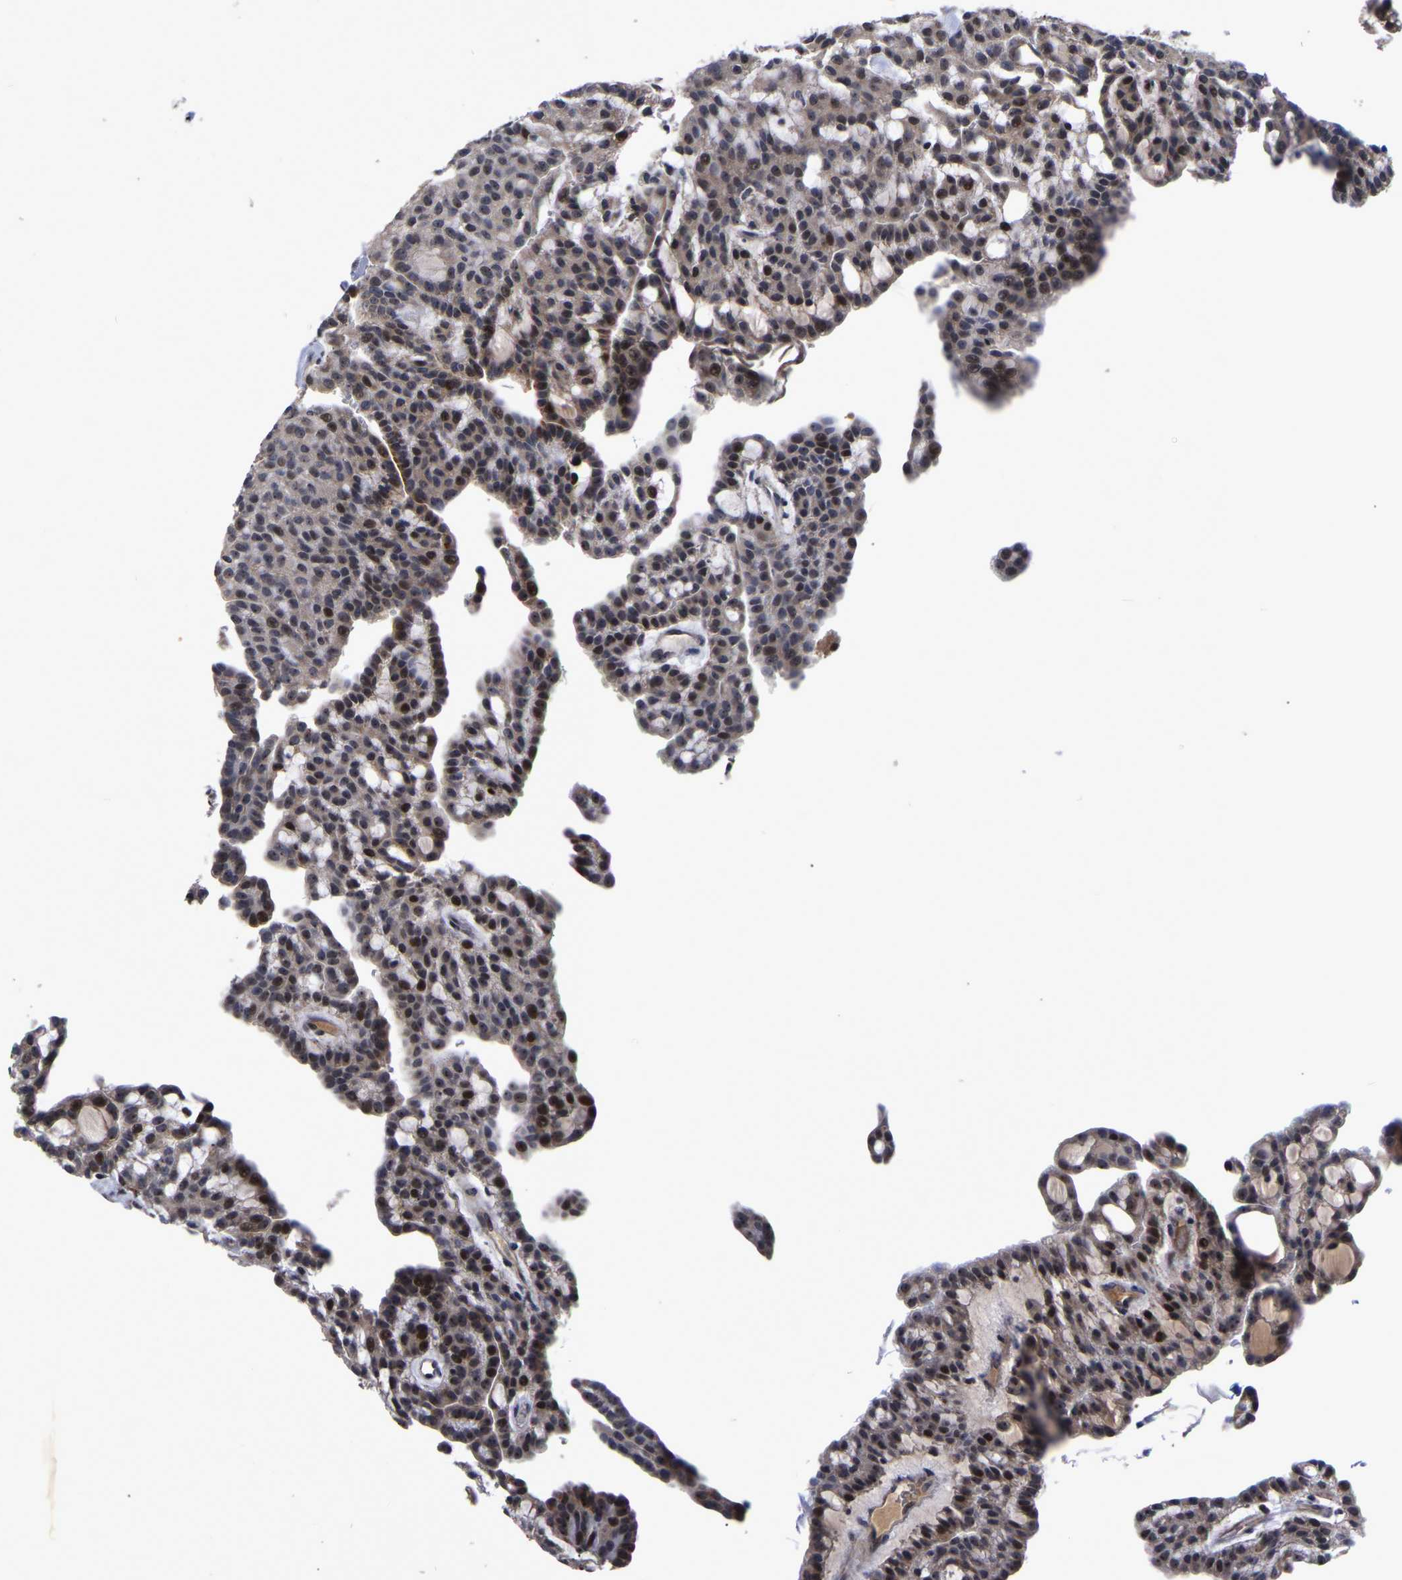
{"staining": {"intensity": "strong", "quantity": "<25%", "location": "nuclear"}, "tissue": "renal cancer", "cell_type": "Tumor cells", "image_type": "cancer", "snomed": [{"axis": "morphology", "description": "Adenocarcinoma, NOS"}, {"axis": "topography", "description": "Kidney"}], "caption": "Strong nuclear staining is identified in about <25% of tumor cells in adenocarcinoma (renal).", "gene": "JUNB", "patient": {"sex": "male", "age": 63}}